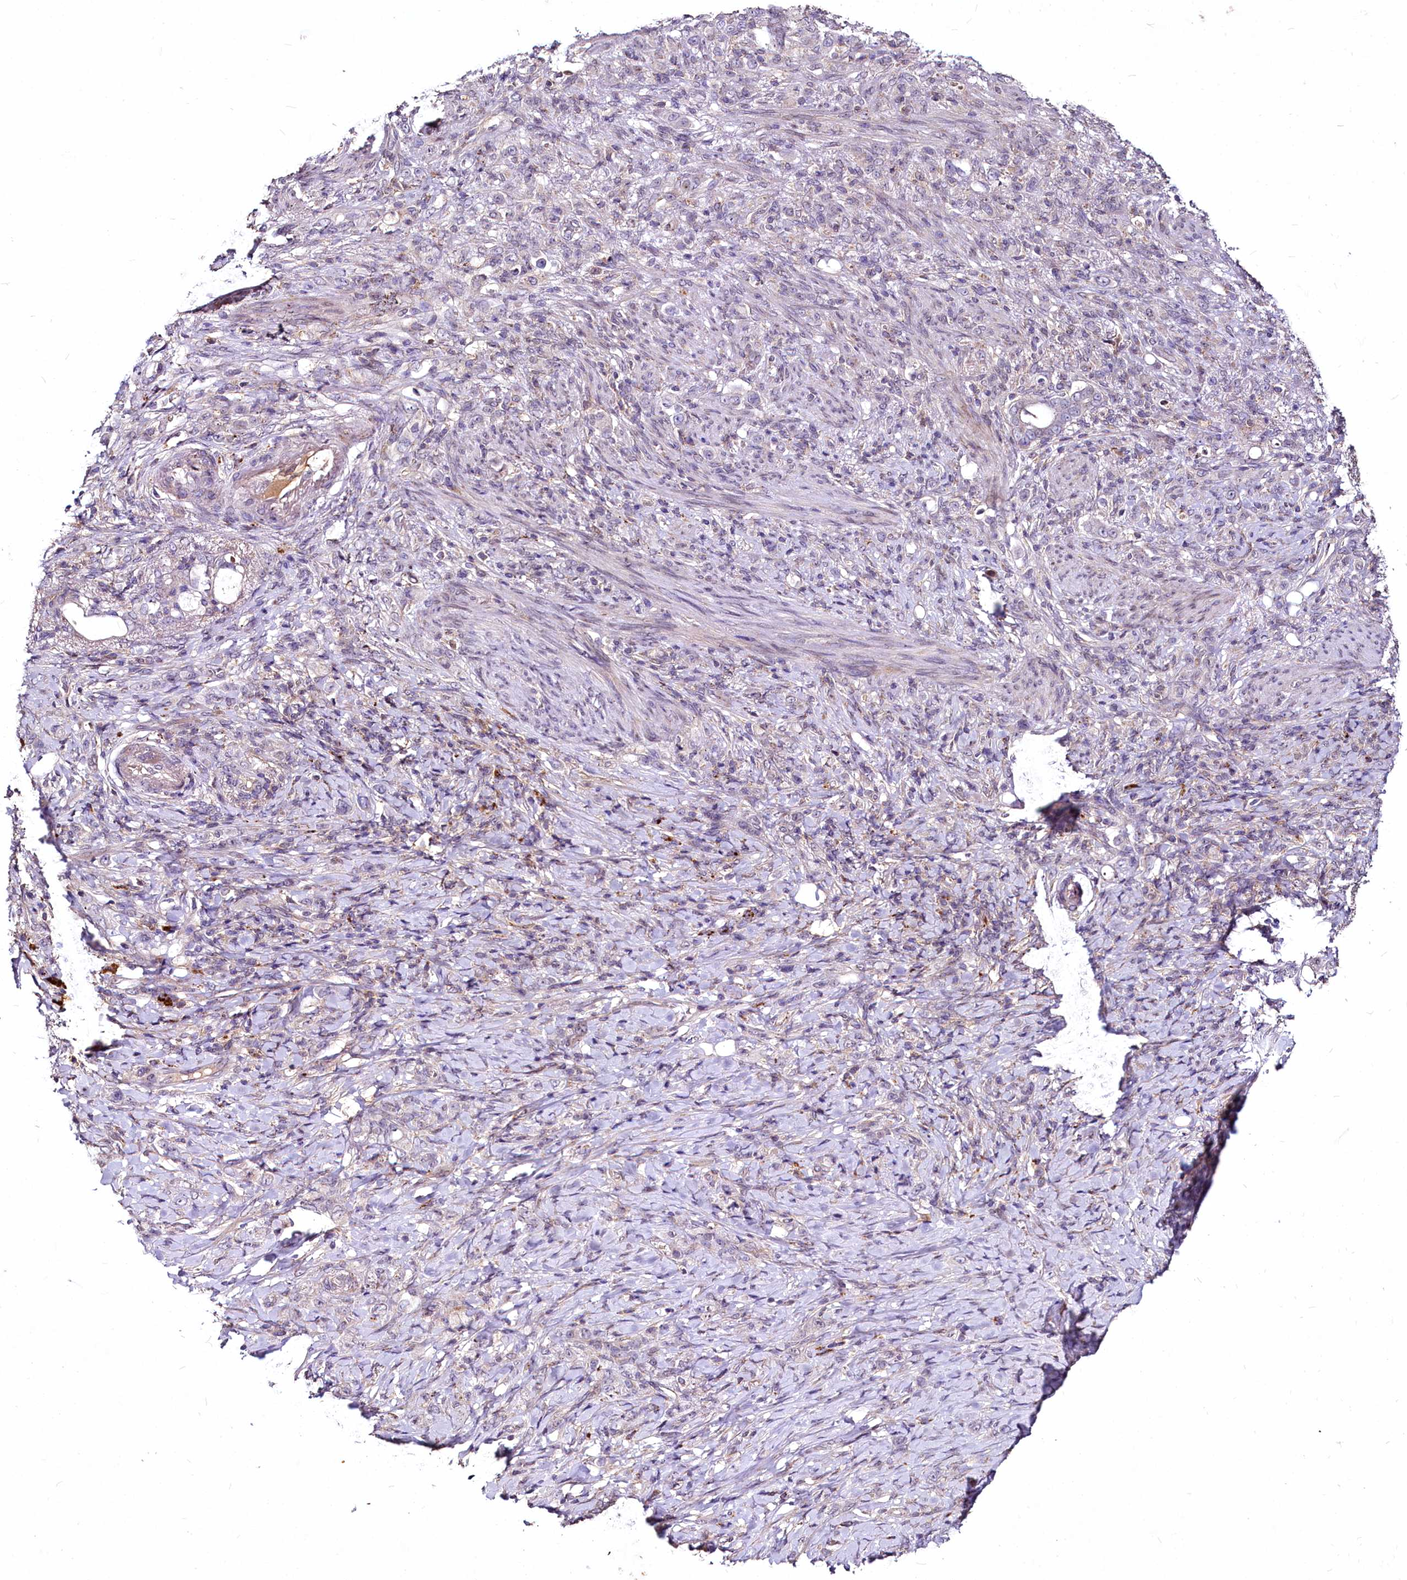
{"staining": {"intensity": "negative", "quantity": "none", "location": "none"}, "tissue": "stomach cancer", "cell_type": "Tumor cells", "image_type": "cancer", "snomed": [{"axis": "morphology", "description": "Adenocarcinoma, NOS"}, {"axis": "topography", "description": "Stomach"}], "caption": "Tumor cells show no significant expression in adenocarcinoma (stomach).", "gene": "C11orf86", "patient": {"sex": "female", "age": 79}}